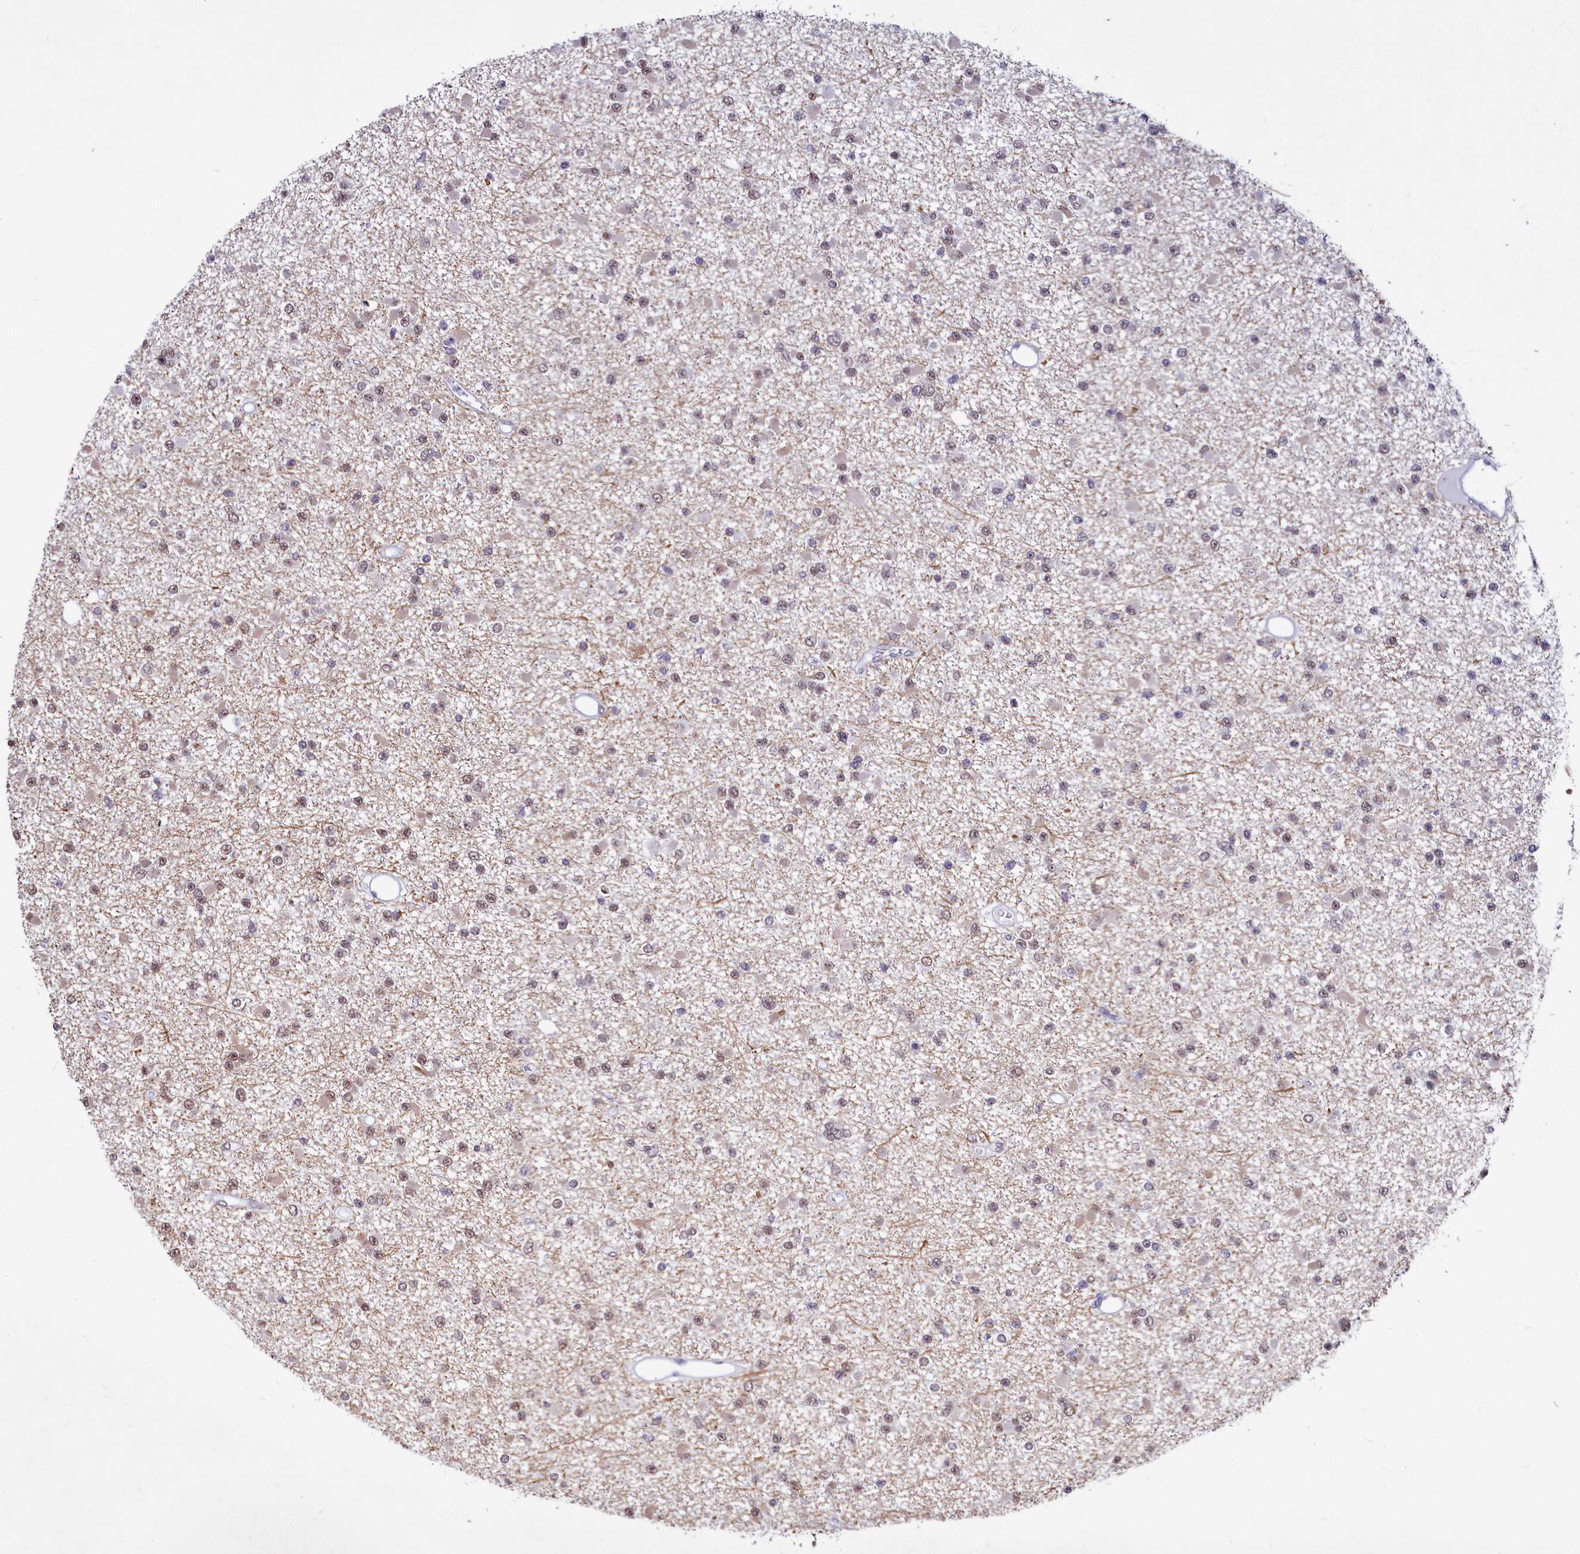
{"staining": {"intensity": "negative", "quantity": "none", "location": "none"}, "tissue": "glioma", "cell_type": "Tumor cells", "image_type": "cancer", "snomed": [{"axis": "morphology", "description": "Glioma, malignant, Low grade"}, {"axis": "topography", "description": "Brain"}], "caption": "Tumor cells show no significant expression in malignant glioma (low-grade).", "gene": "PARPBP", "patient": {"sex": "female", "age": 22}}